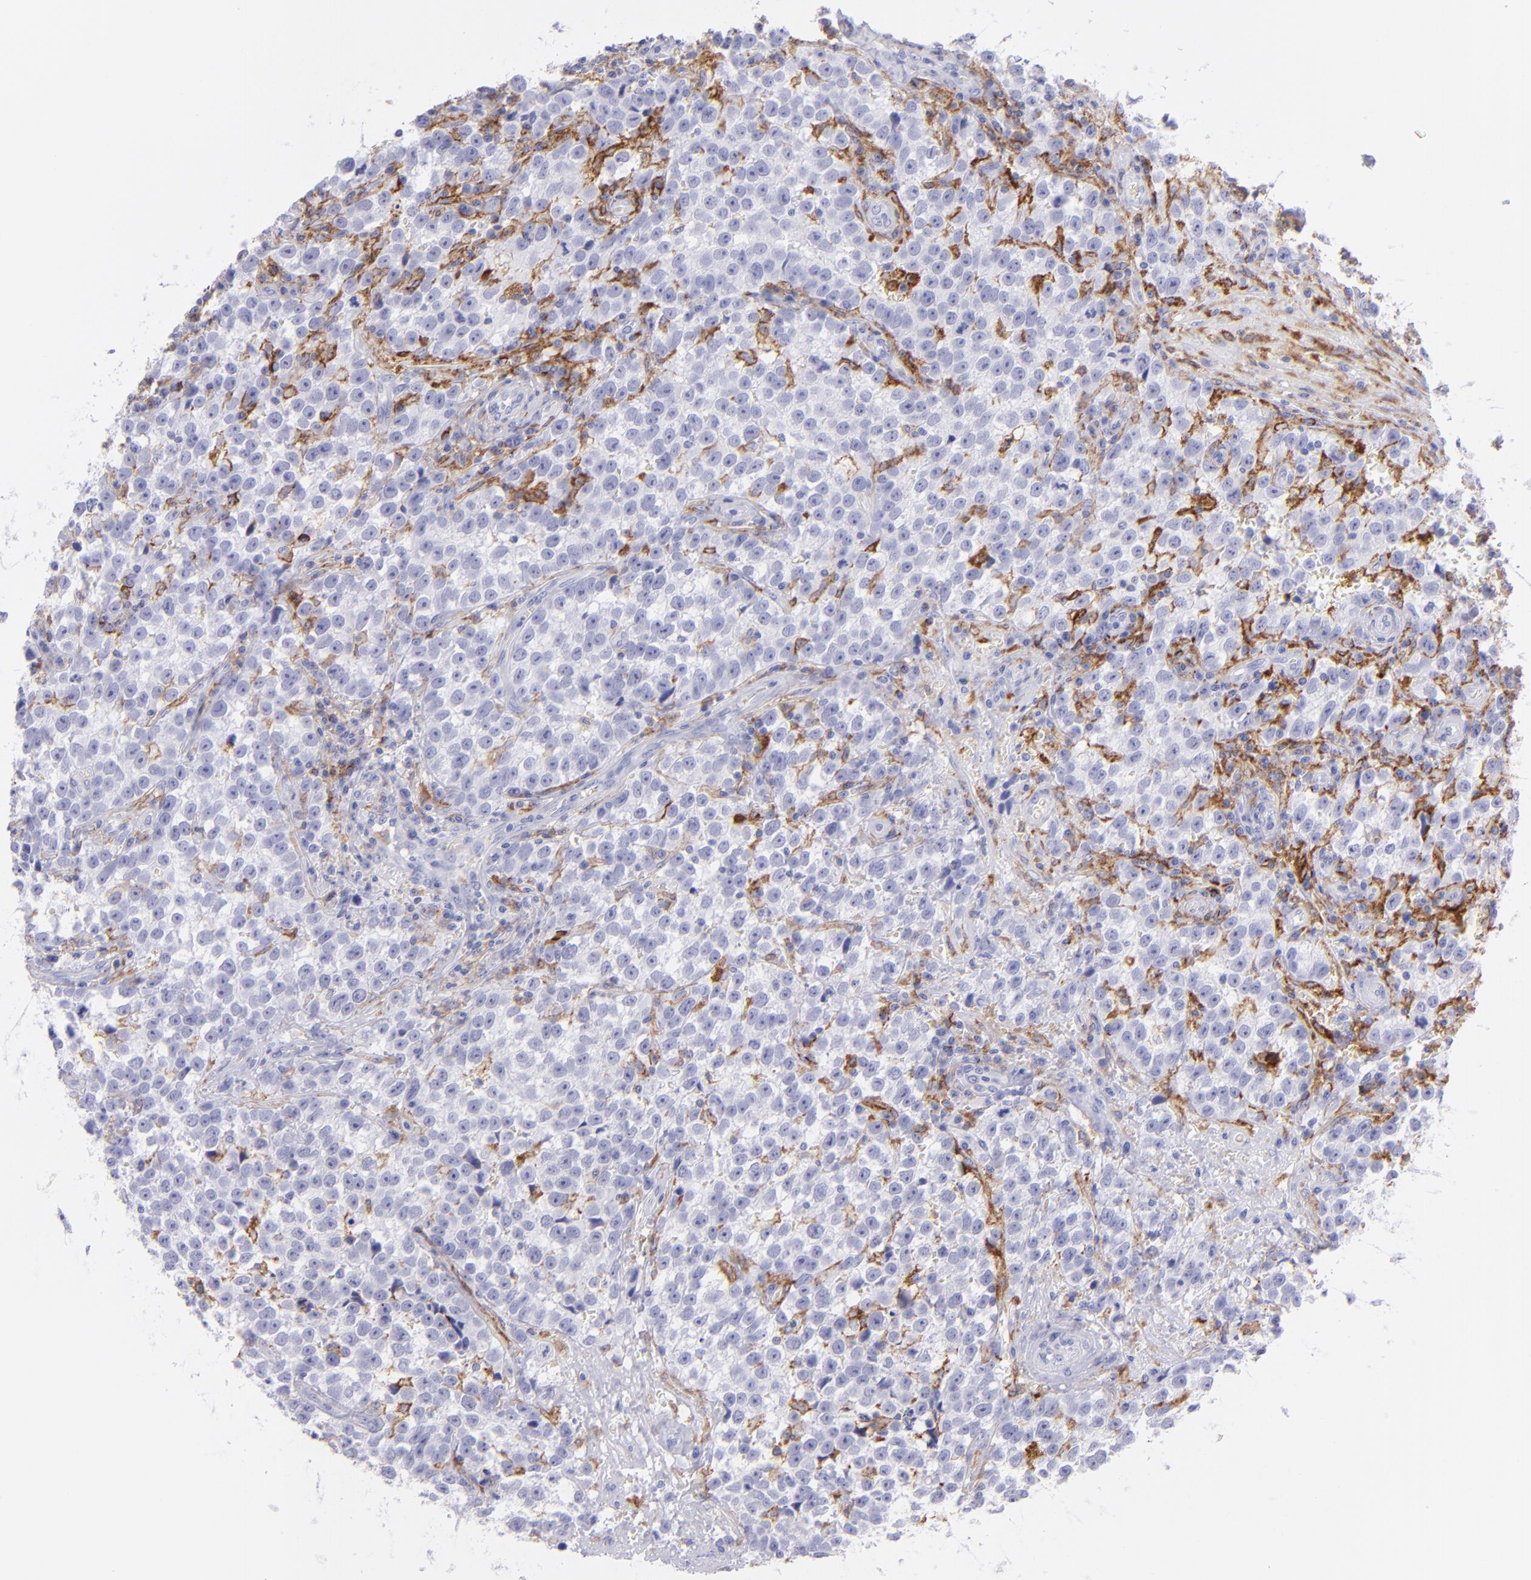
{"staining": {"intensity": "negative", "quantity": "none", "location": "none"}, "tissue": "testis cancer", "cell_type": "Tumor cells", "image_type": "cancer", "snomed": [{"axis": "morphology", "description": "Seminoma, NOS"}, {"axis": "topography", "description": "Testis"}], "caption": "This is an immunohistochemistry (IHC) image of testis cancer. There is no expression in tumor cells.", "gene": "CD72", "patient": {"sex": "male", "age": 38}}